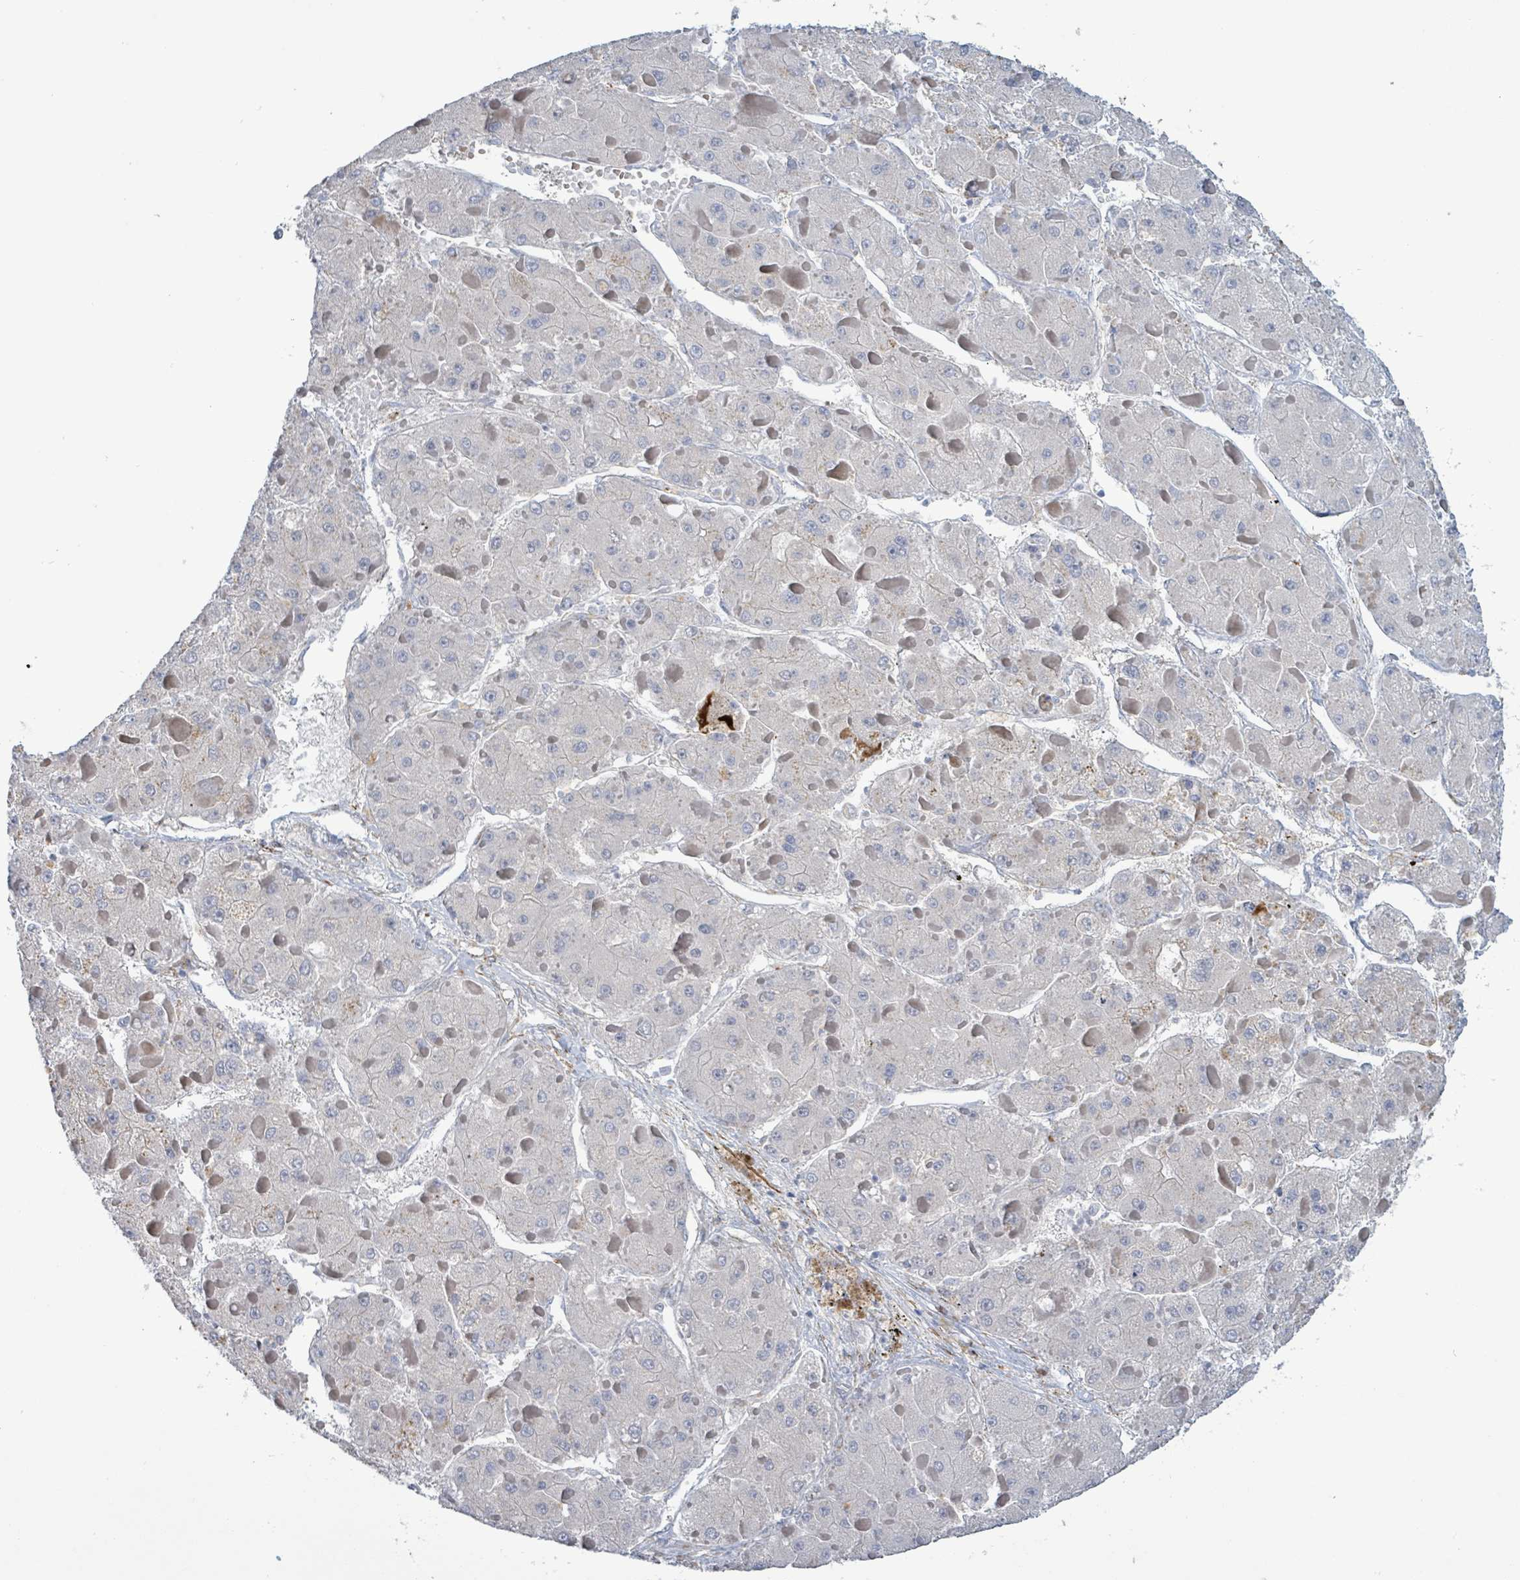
{"staining": {"intensity": "negative", "quantity": "none", "location": "none"}, "tissue": "liver cancer", "cell_type": "Tumor cells", "image_type": "cancer", "snomed": [{"axis": "morphology", "description": "Carcinoma, Hepatocellular, NOS"}, {"axis": "topography", "description": "Liver"}], "caption": "Image shows no protein staining in tumor cells of liver cancer (hepatocellular carcinoma) tissue. The staining was performed using DAB (3,3'-diaminobenzidine) to visualize the protein expression in brown, while the nuclei were stained in blue with hematoxylin (Magnification: 20x).", "gene": "DMRTC1B", "patient": {"sex": "female", "age": 73}}